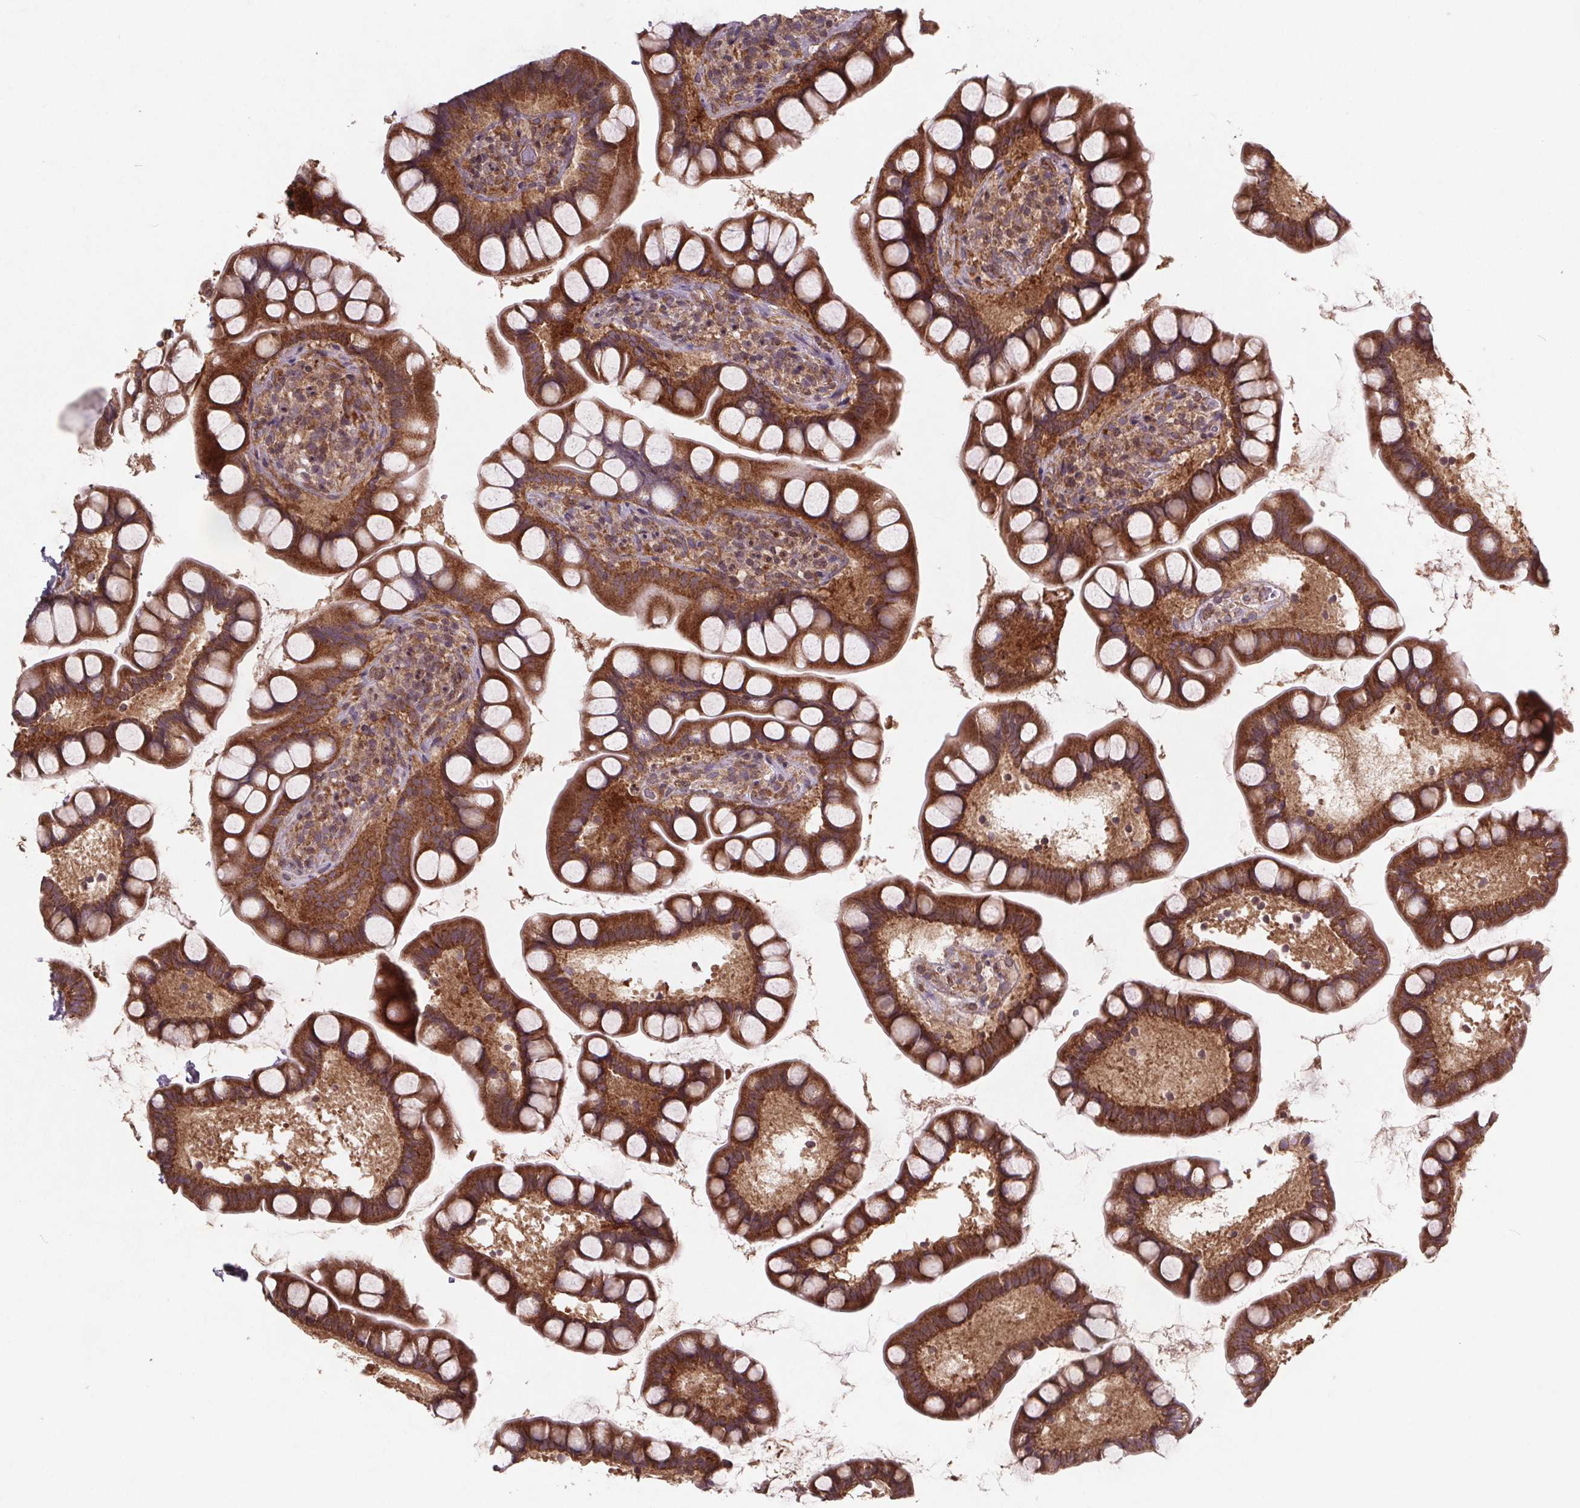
{"staining": {"intensity": "strong", "quantity": ">75%", "location": "cytoplasmic/membranous"}, "tissue": "small intestine", "cell_type": "Glandular cells", "image_type": "normal", "snomed": [{"axis": "morphology", "description": "Normal tissue, NOS"}, {"axis": "topography", "description": "Small intestine"}], "caption": "An IHC image of unremarkable tissue is shown. Protein staining in brown labels strong cytoplasmic/membranous positivity in small intestine within glandular cells. The staining was performed using DAB, with brown indicating positive protein expression. Nuclei are stained blue with hematoxylin.", "gene": "STRN3", "patient": {"sex": "male", "age": 70}}